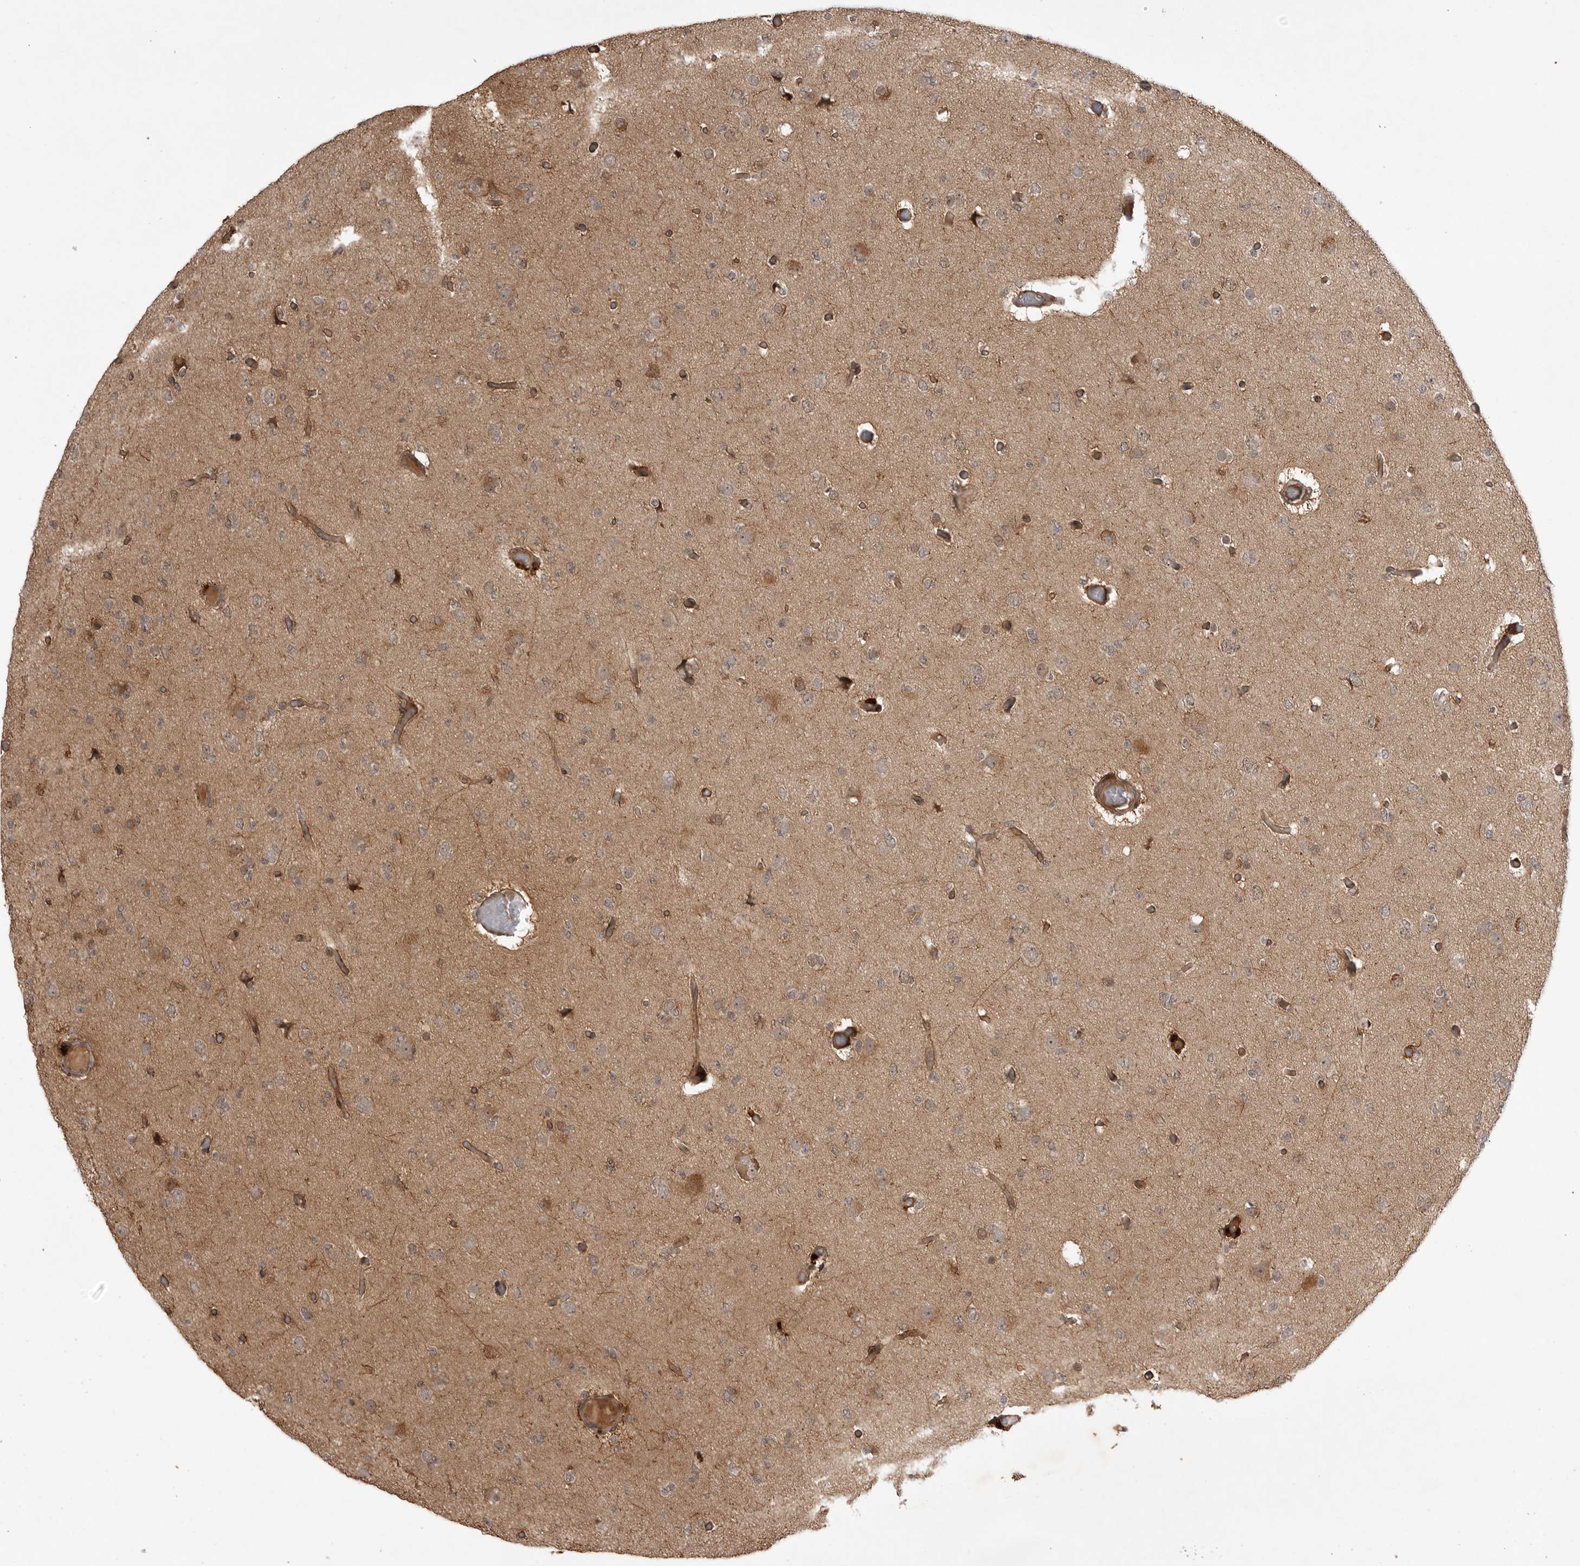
{"staining": {"intensity": "moderate", "quantity": "<25%", "location": "cytoplasmic/membranous"}, "tissue": "glioma", "cell_type": "Tumor cells", "image_type": "cancer", "snomed": [{"axis": "morphology", "description": "Glioma, malignant, Low grade"}, {"axis": "topography", "description": "Brain"}], "caption": "DAB (3,3'-diaminobenzidine) immunohistochemical staining of glioma shows moderate cytoplasmic/membranous protein expression in approximately <25% of tumor cells.", "gene": "AKAP7", "patient": {"sex": "female", "age": 22}}